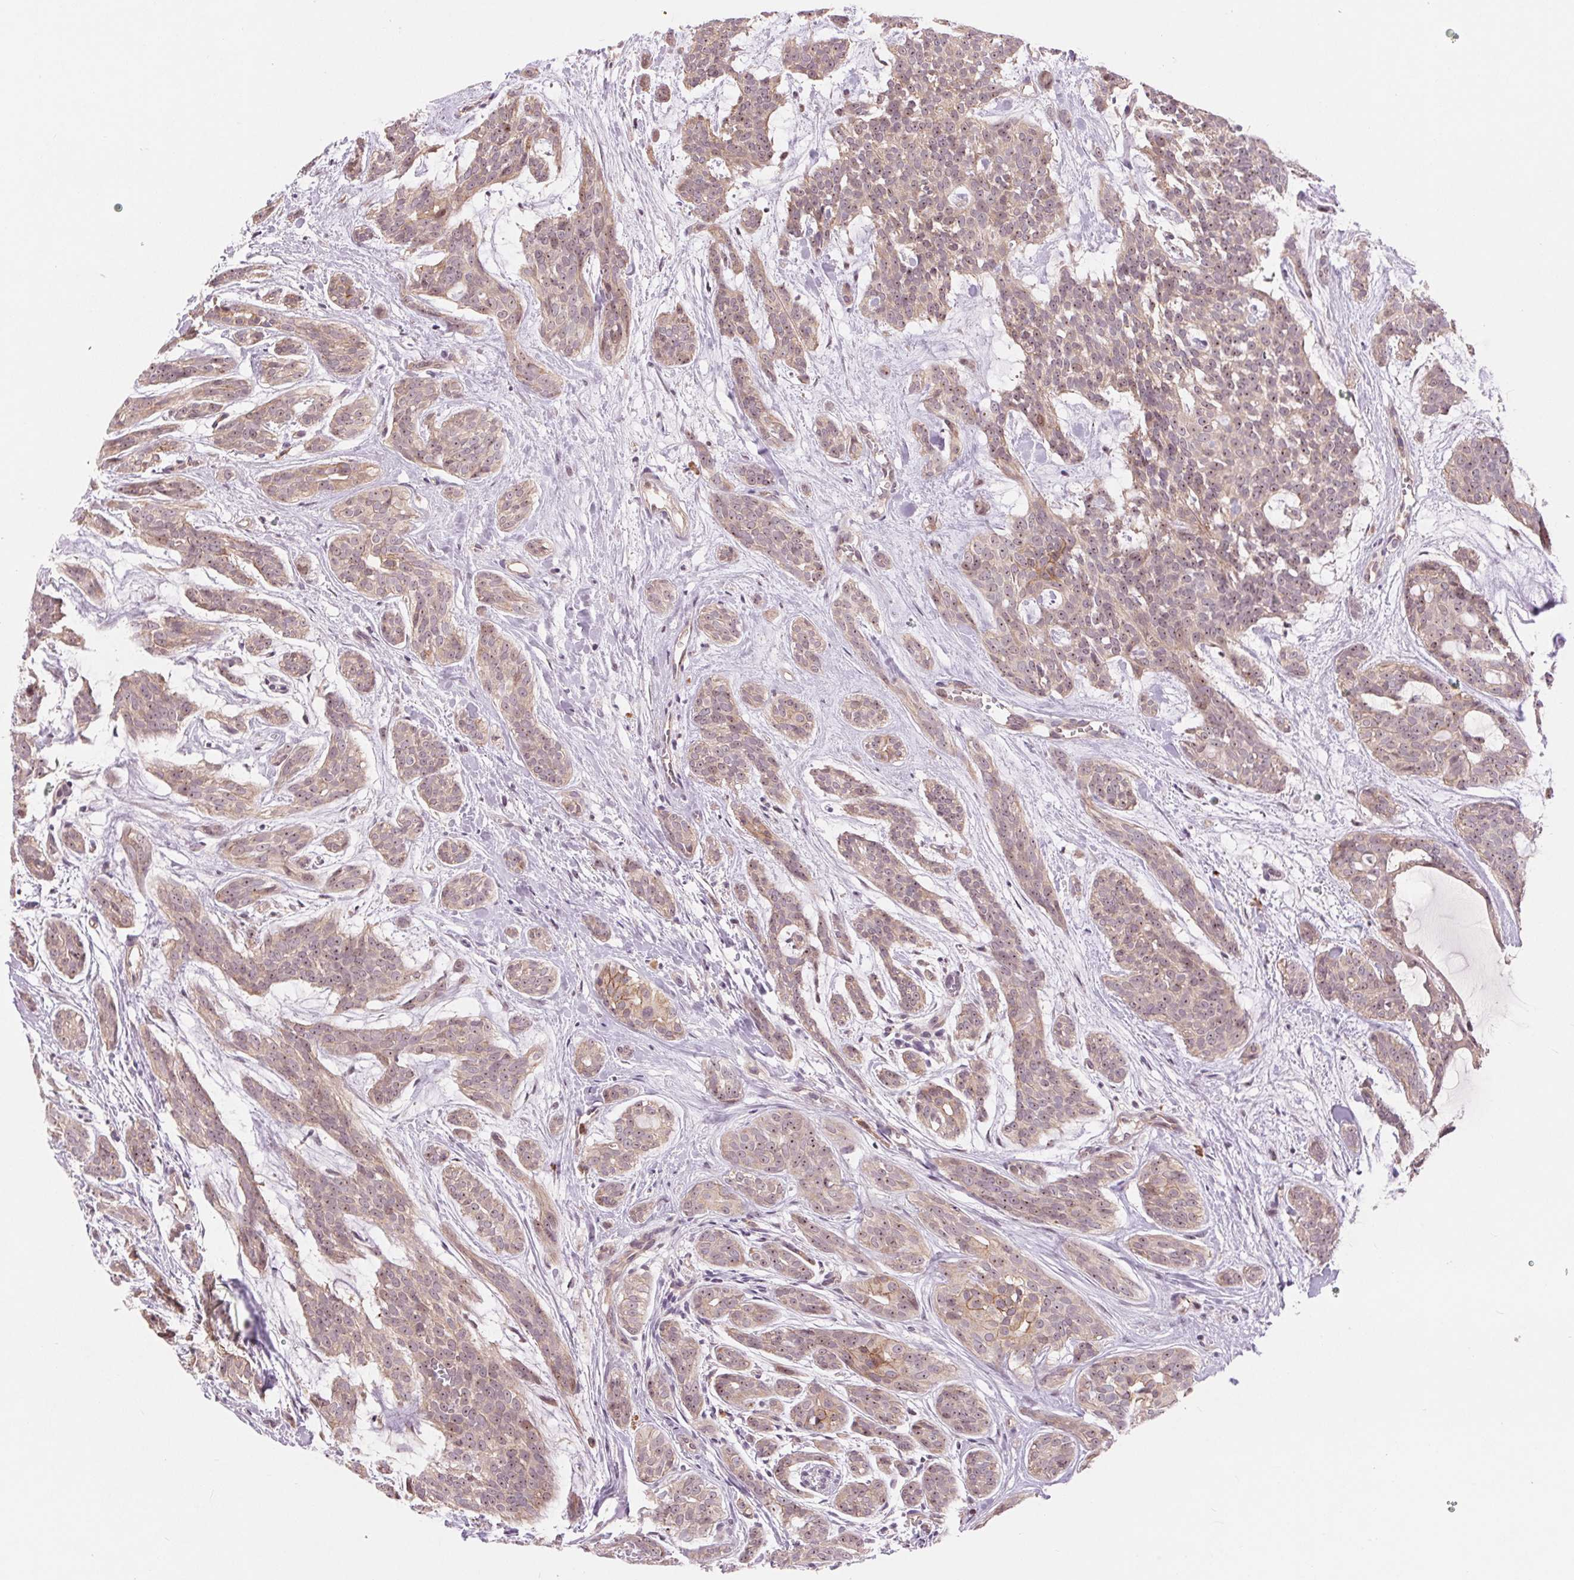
{"staining": {"intensity": "weak", "quantity": ">75%", "location": "cytoplasmic/membranous,nuclear"}, "tissue": "head and neck cancer", "cell_type": "Tumor cells", "image_type": "cancer", "snomed": [{"axis": "morphology", "description": "Adenocarcinoma, NOS"}, {"axis": "topography", "description": "Head-Neck"}], "caption": "Immunohistochemistry (IHC) (DAB) staining of human adenocarcinoma (head and neck) shows weak cytoplasmic/membranous and nuclear protein expression in approximately >75% of tumor cells.", "gene": "RANBP3L", "patient": {"sex": "male", "age": 66}}